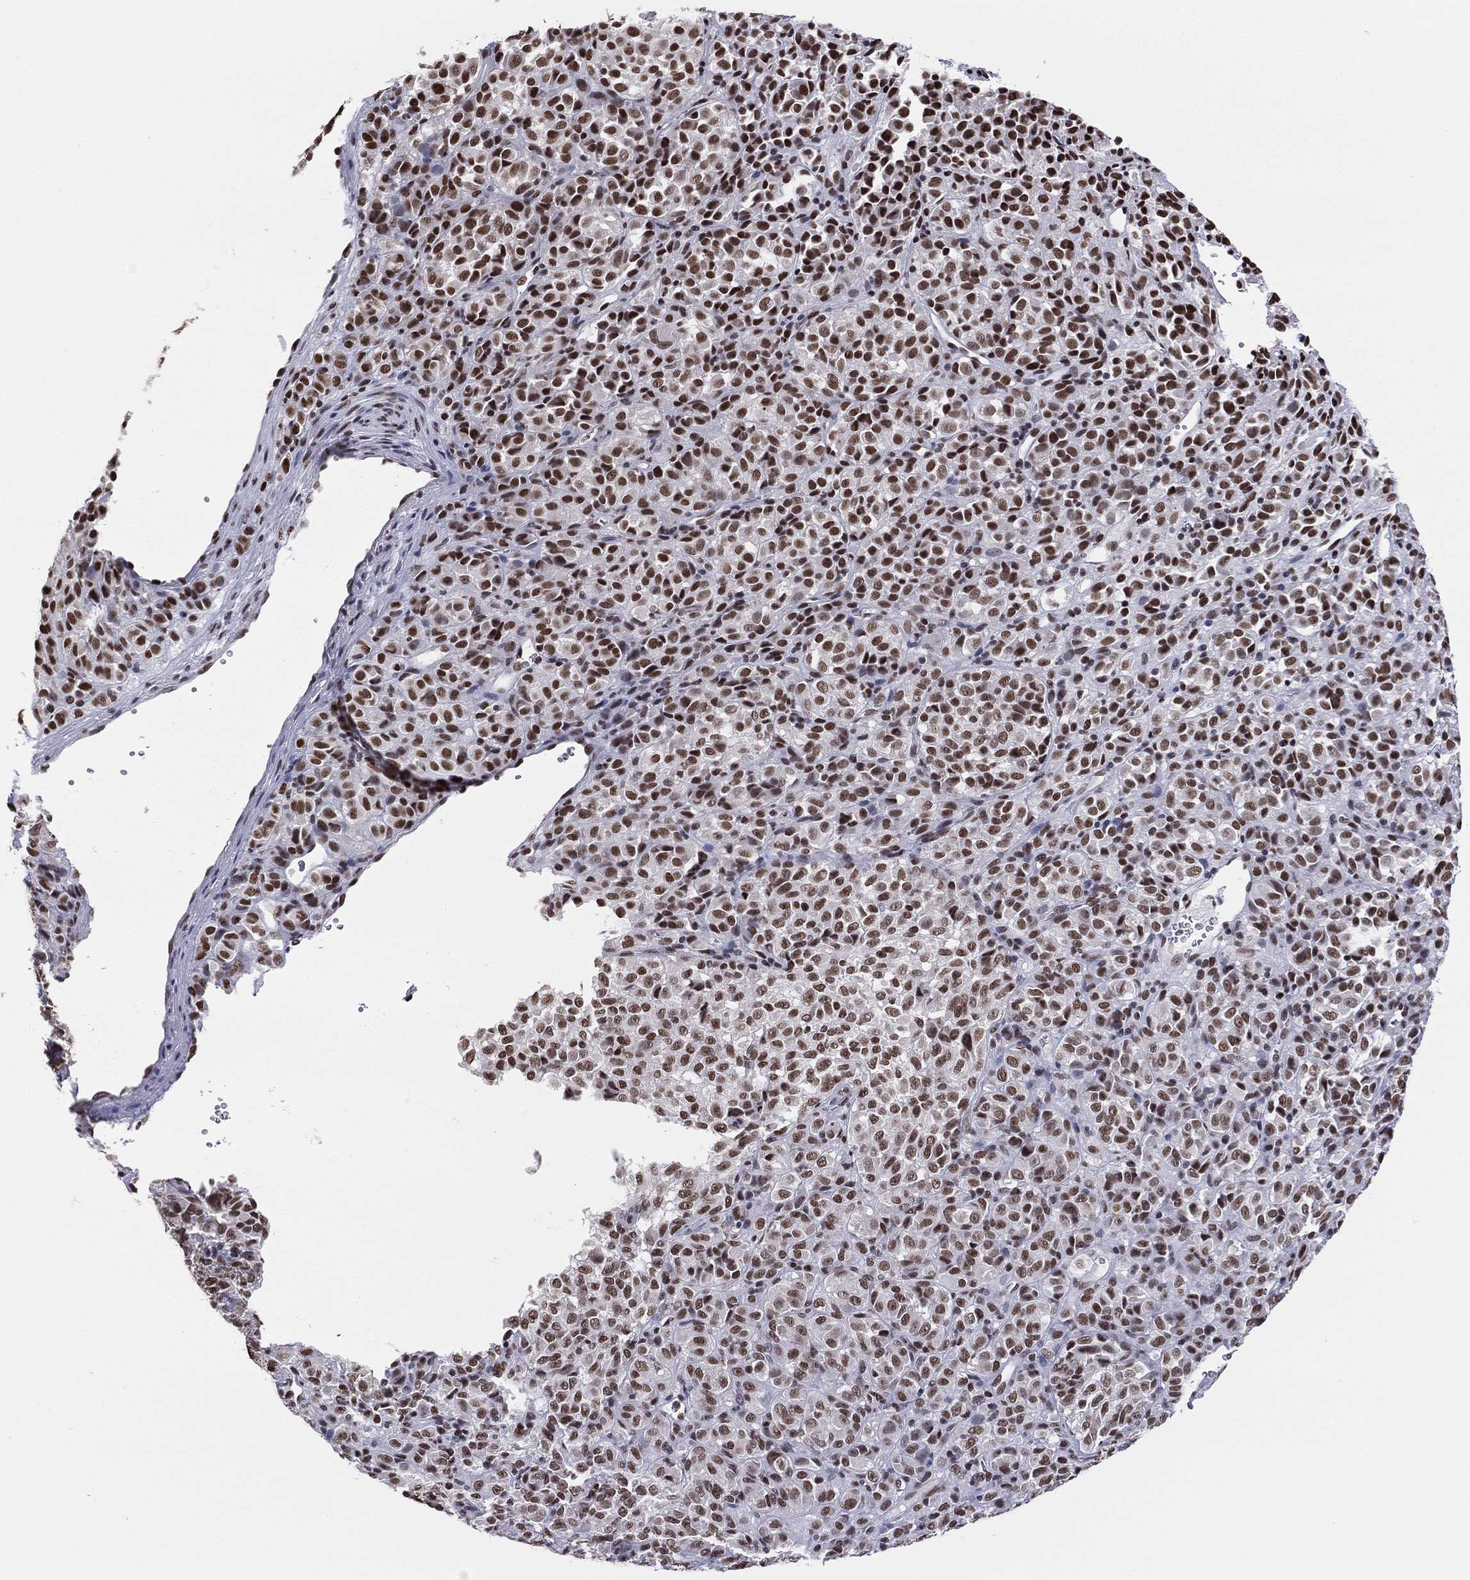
{"staining": {"intensity": "strong", "quantity": ">75%", "location": "nuclear"}, "tissue": "melanoma", "cell_type": "Tumor cells", "image_type": "cancer", "snomed": [{"axis": "morphology", "description": "Malignant melanoma, Metastatic site"}, {"axis": "topography", "description": "Brain"}], "caption": "Immunohistochemical staining of human melanoma reveals high levels of strong nuclear positivity in approximately >75% of tumor cells.", "gene": "ZNF7", "patient": {"sex": "female", "age": 56}}